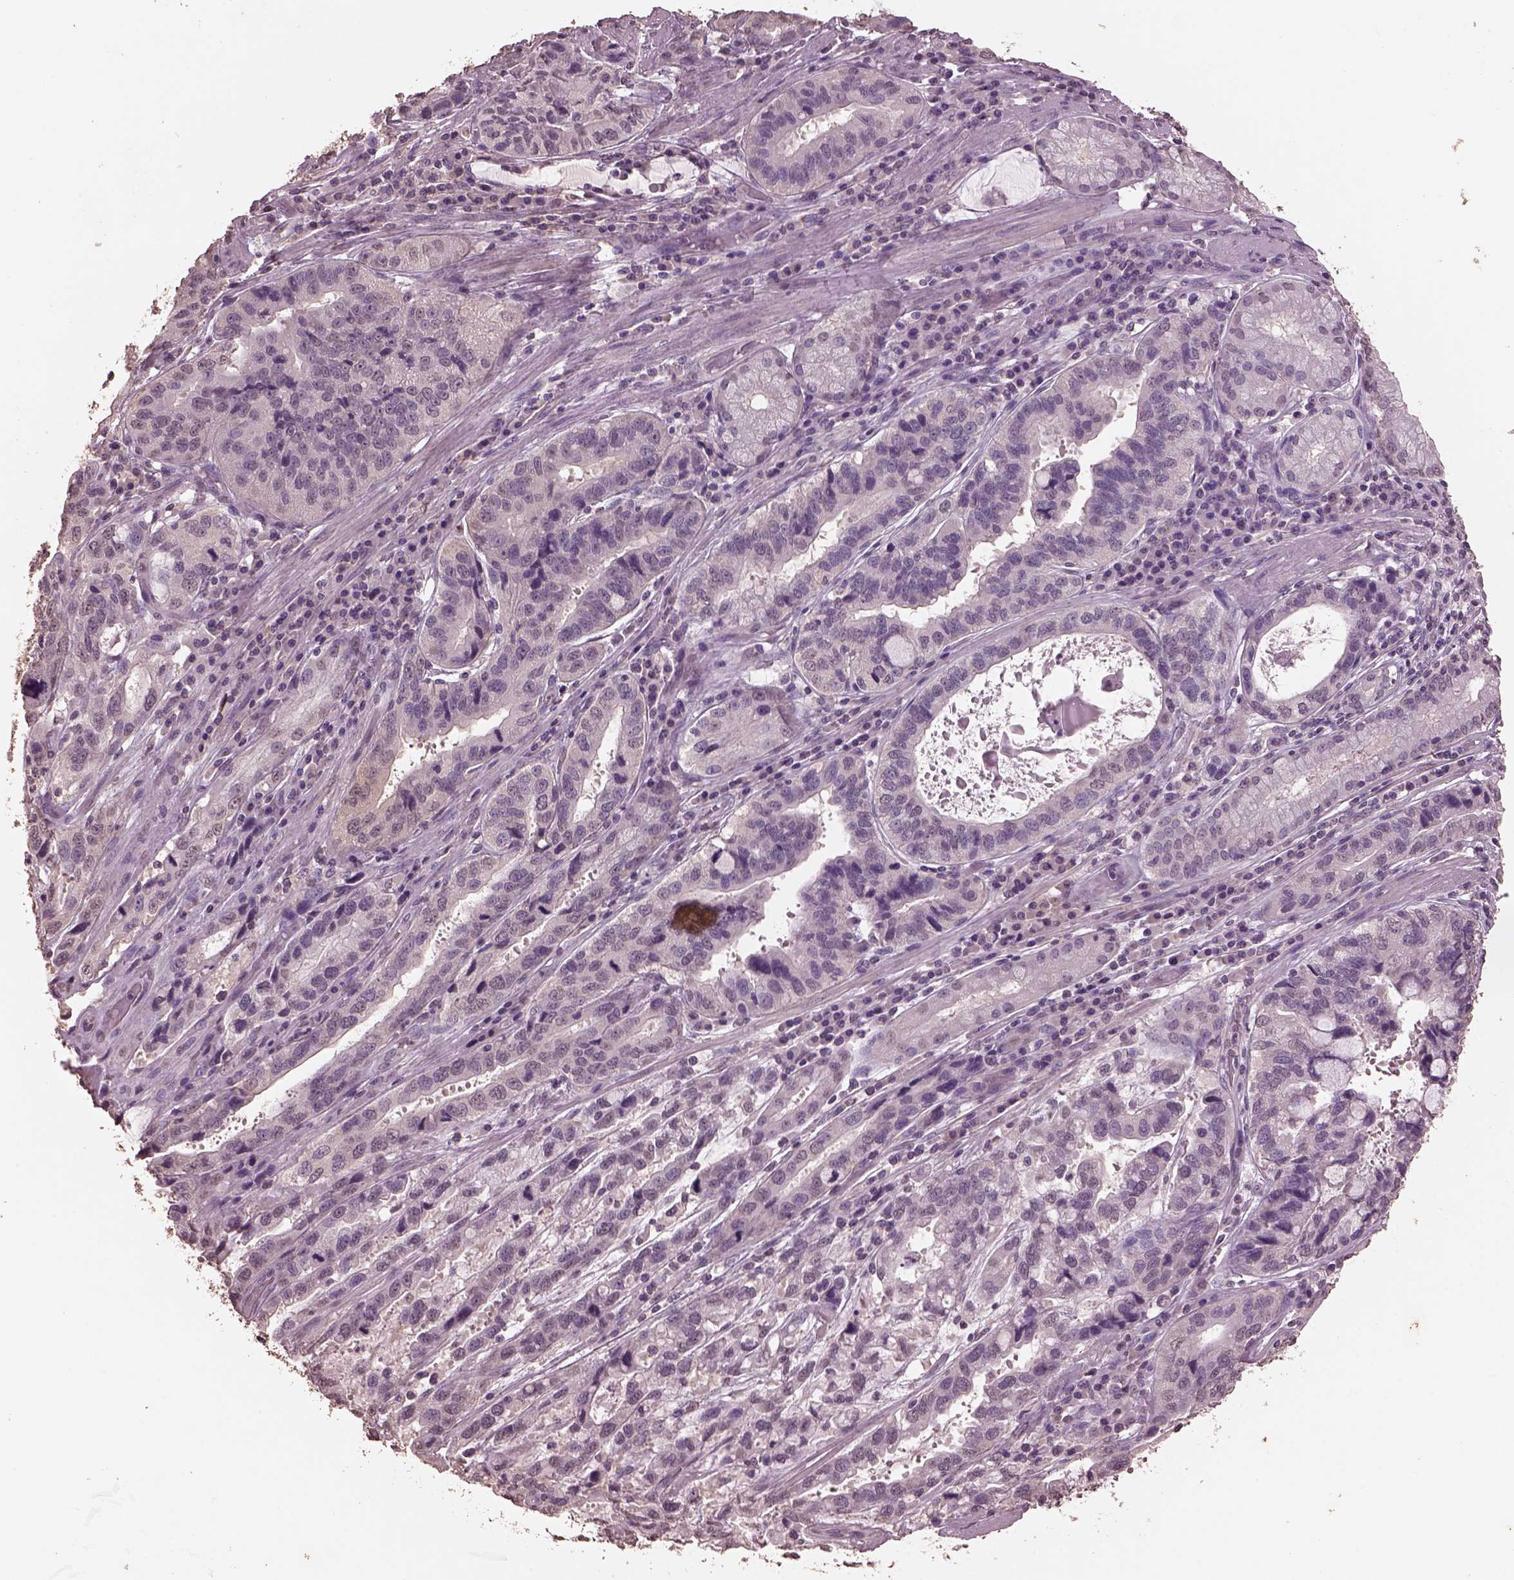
{"staining": {"intensity": "negative", "quantity": "none", "location": "none"}, "tissue": "stomach cancer", "cell_type": "Tumor cells", "image_type": "cancer", "snomed": [{"axis": "morphology", "description": "Adenocarcinoma, NOS"}, {"axis": "topography", "description": "Stomach, lower"}], "caption": "Immunohistochemical staining of human stomach cancer shows no significant staining in tumor cells.", "gene": "CPT1C", "patient": {"sex": "female", "age": 76}}